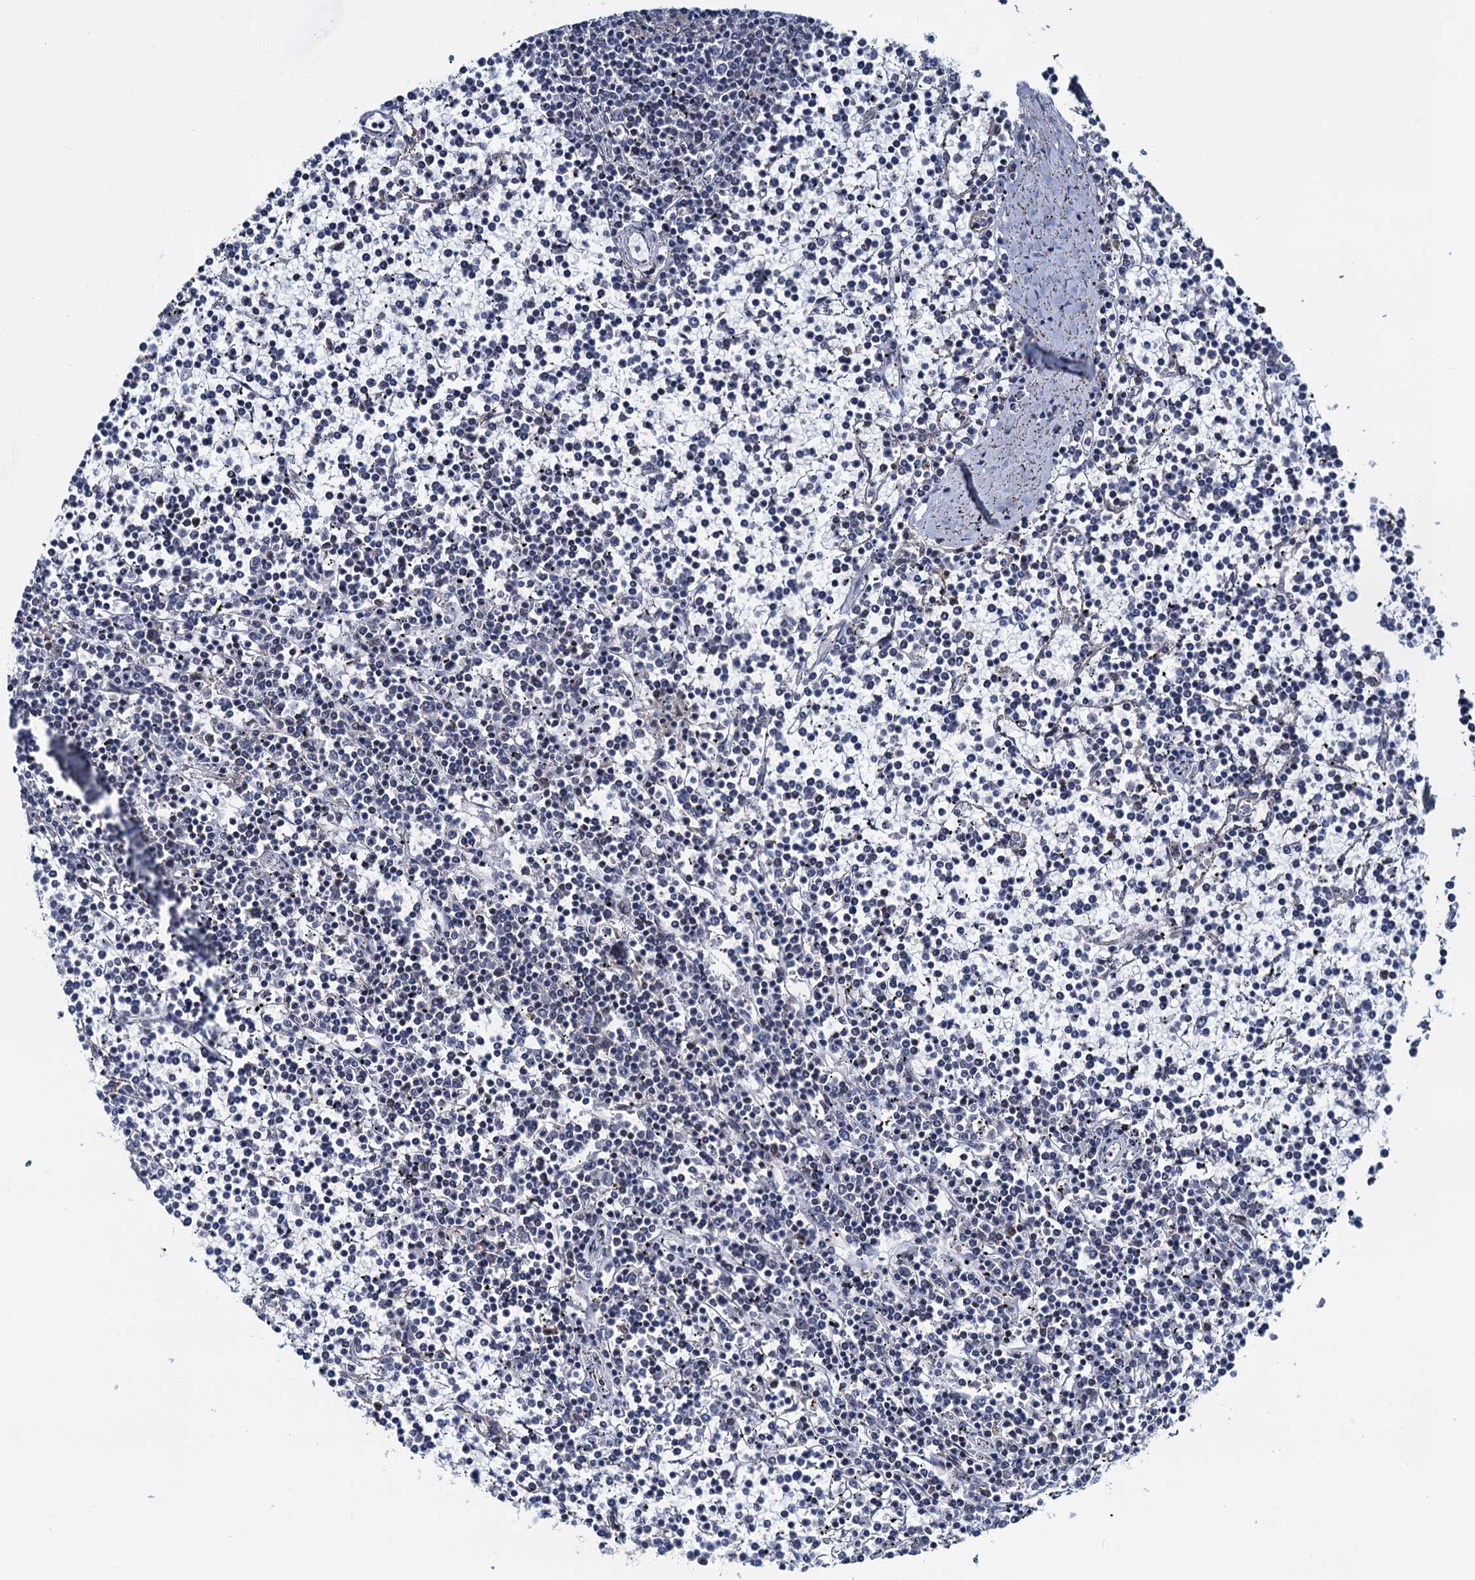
{"staining": {"intensity": "negative", "quantity": "none", "location": "none"}, "tissue": "lymphoma", "cell_type": "Tumor cells", "image_type": "cancer", "snomed": [{"axis": "morphology", "description": "Malignant lymphoma, non-Hodgkin's type, Low grade"}, {"axis": "topography", "description": "Spleen"}], "caption": "Immunohistochemistry (IHC) histopathology image of low-grade malignant lymphoma, non-Hodgkin's type stained for a protein (brown), which exhibits no staining in tumor cells.", "gene": "RNF125", "patient": {"sex": "female", "age": 19}}